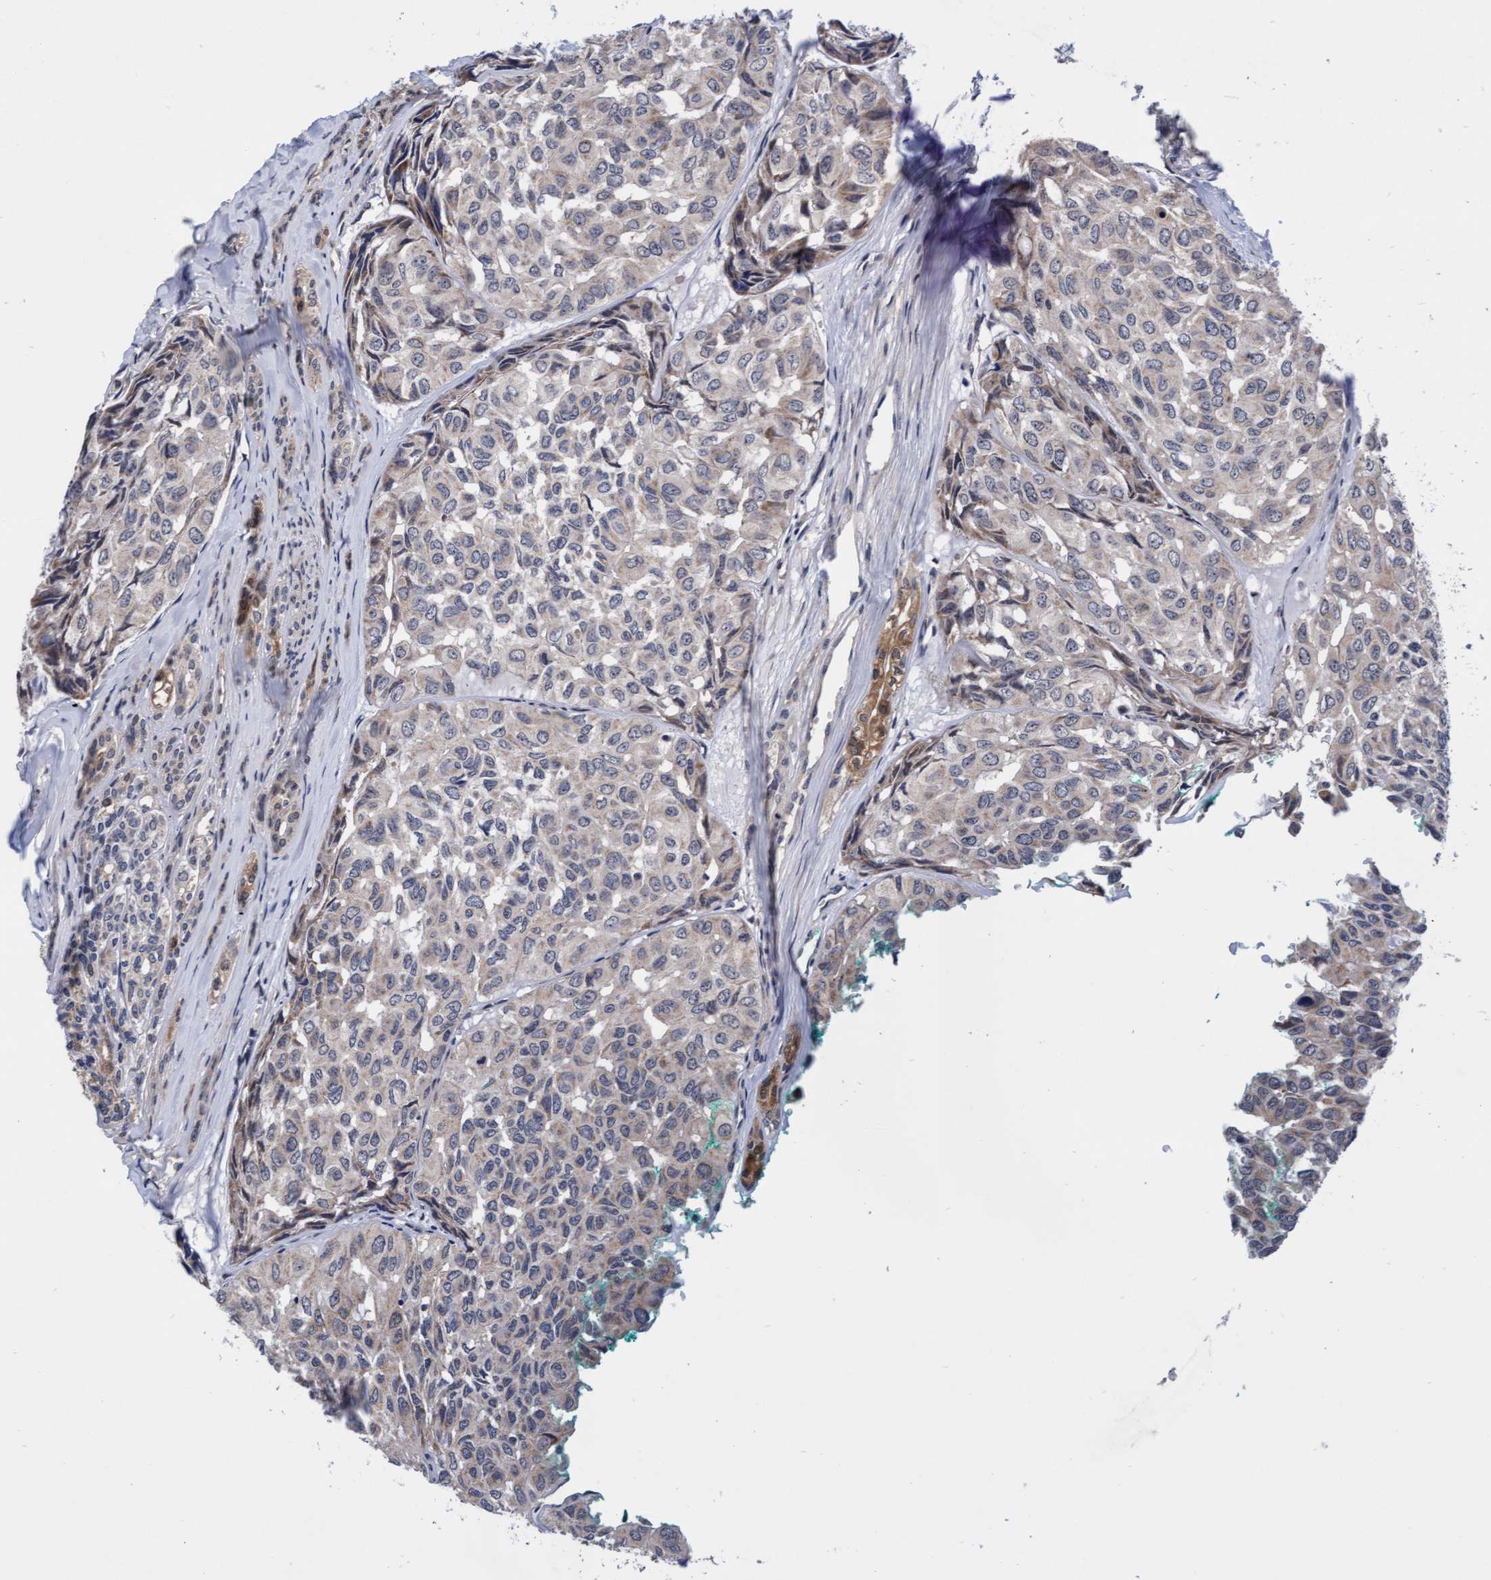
{"staining": {"intensity": "weak", "quantity": "<25%", "location": "cytoplasmic/membranous"}, "tissue": "head and neck cancer", "cell_type": "Tumor cells", "image_type": "cancer", "snomed": [{"axis": "morphology", "description": "Adenocarcinoma, NOS"}, {"axis": "topography", "description": "Salivary gland, NOS"}, {"axis": "topography", "description": "Head-Neck"}], "caption": "There is no significant expression in tumor cells of head and neck adenocarcinoma.", "gene": "EFCAB13", "patient": {"sex": "female", "age": 76}}